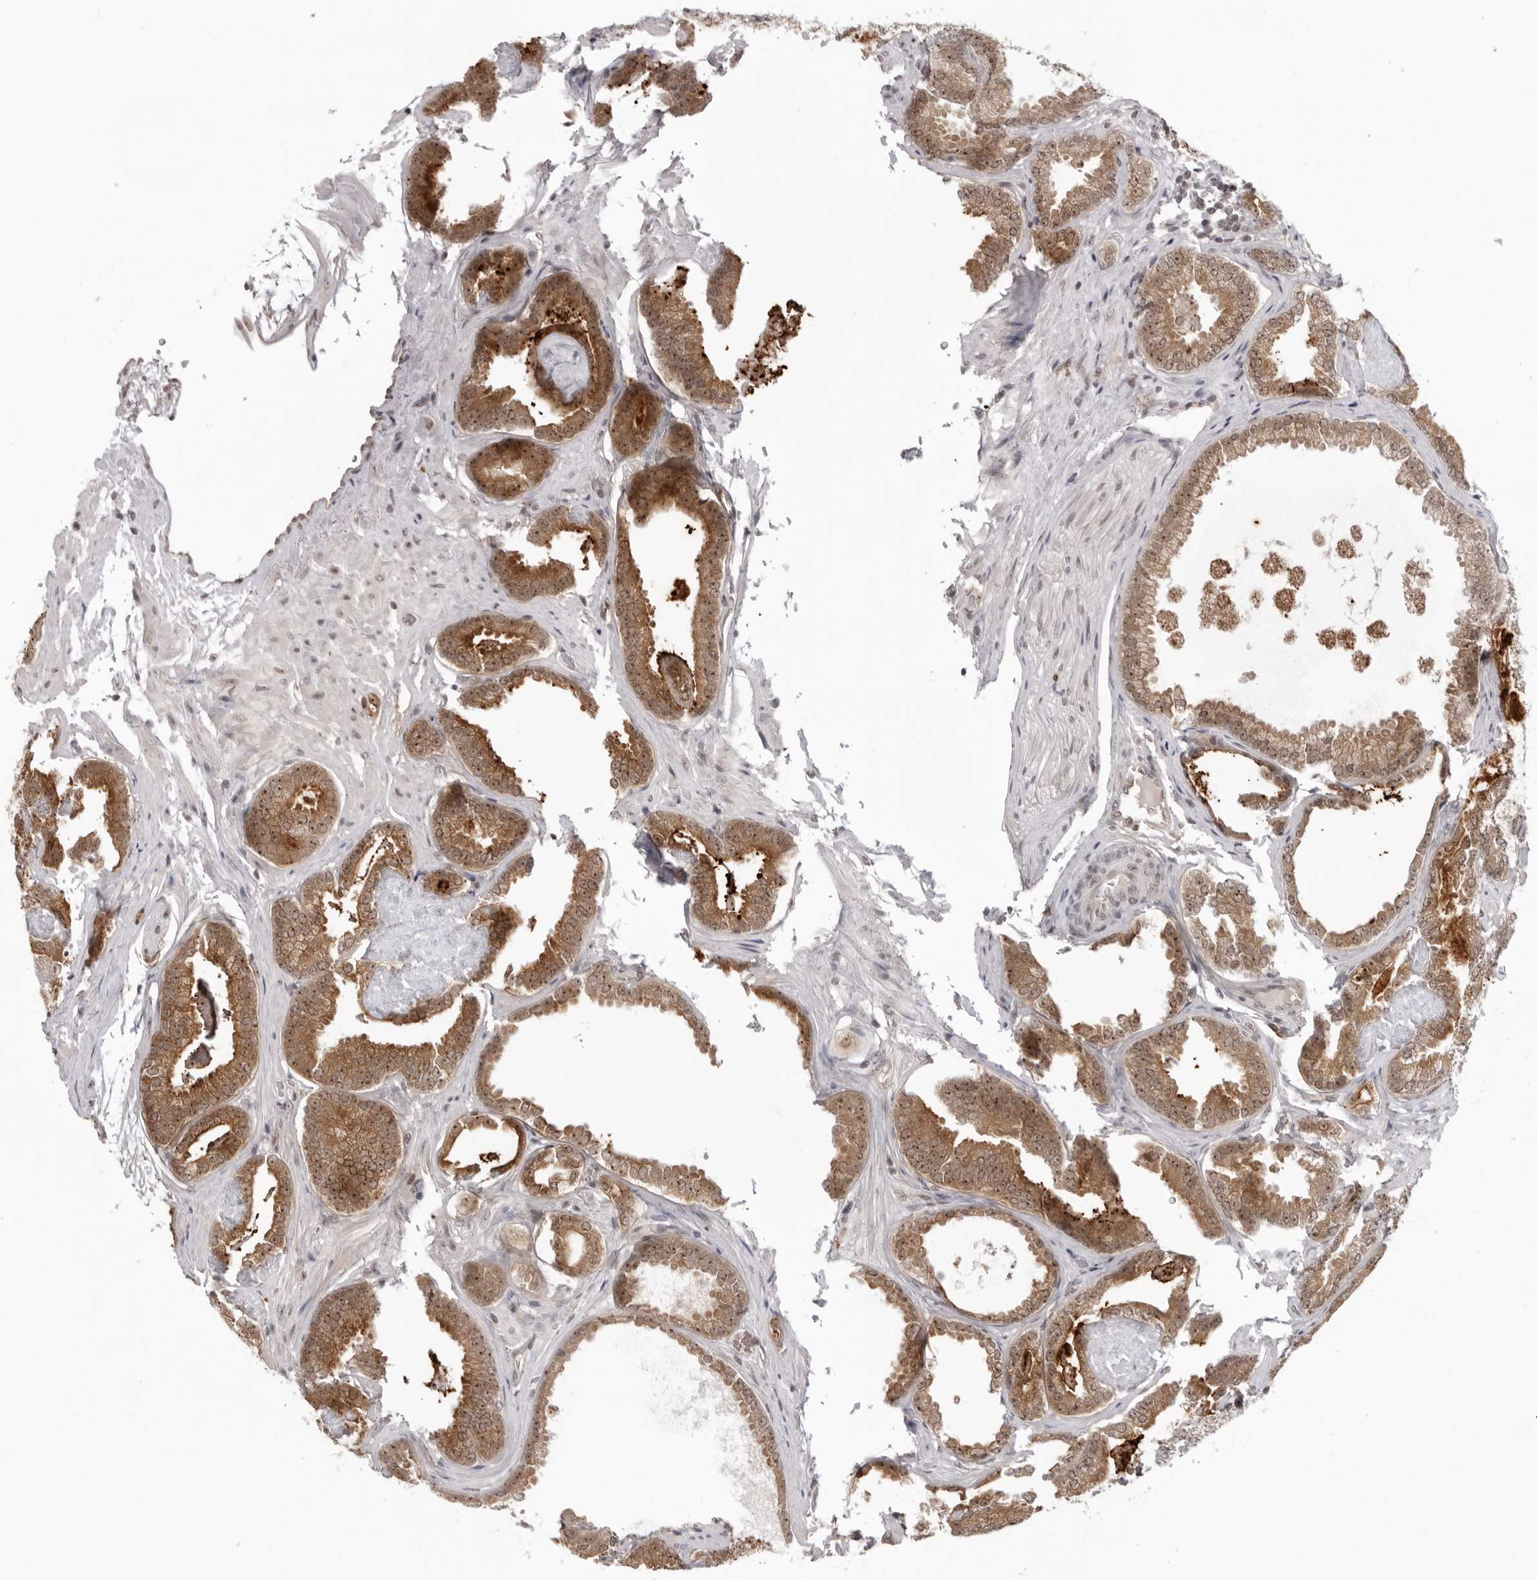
{"staining": {"intensity": "moderate", "quantity": ">75%", "location": "cytoplasmic/membranous,nuclear"}, "tissue": "prostate cancer", "cell_type": "Tumor cells", "image_type": "cancer", "snomed": [{"axis": "morphology", "description": "Adenocarcinoma, Low grade"}, {"axis": "topography", "description": "Prostate"}], "caption": "This is a micrograph of IHC staining of prostate cancer, which shows moderate positivity in the cytoplasmic/membranous and nuclear of tumor cells.", "gene": "EXOSC10", "patient": {"sex": "male", "age": 71}}